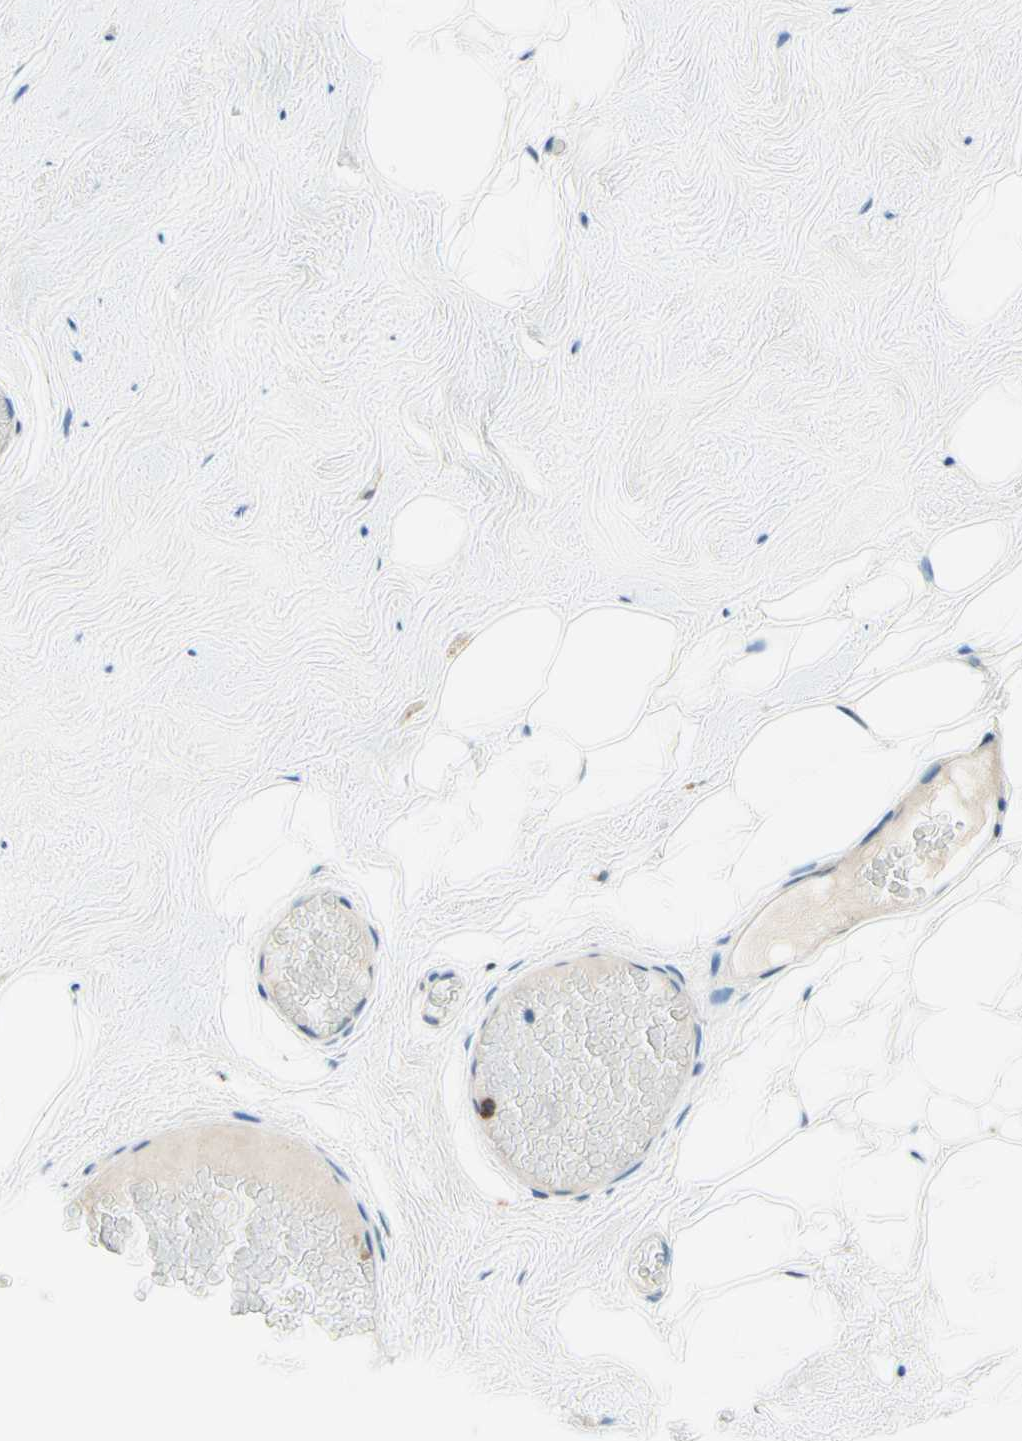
{"staining": {"intensity": "negative", "quantity": "none", "location": "none"}, "tissue": "breast", "cell_type": "Adipocytes", "image_type": "normal", "snomed": [{"axis": "morphology", "description": "Normal tissue, NOS"}, {"axis": "topography", "description": "Breast"}], "caption": "Human breast stained for a protein using IHC demonstrates no positivity in adipocytes.", "gene": "SIGLEC9", "patient": {"sex": "female", "age": 75}}